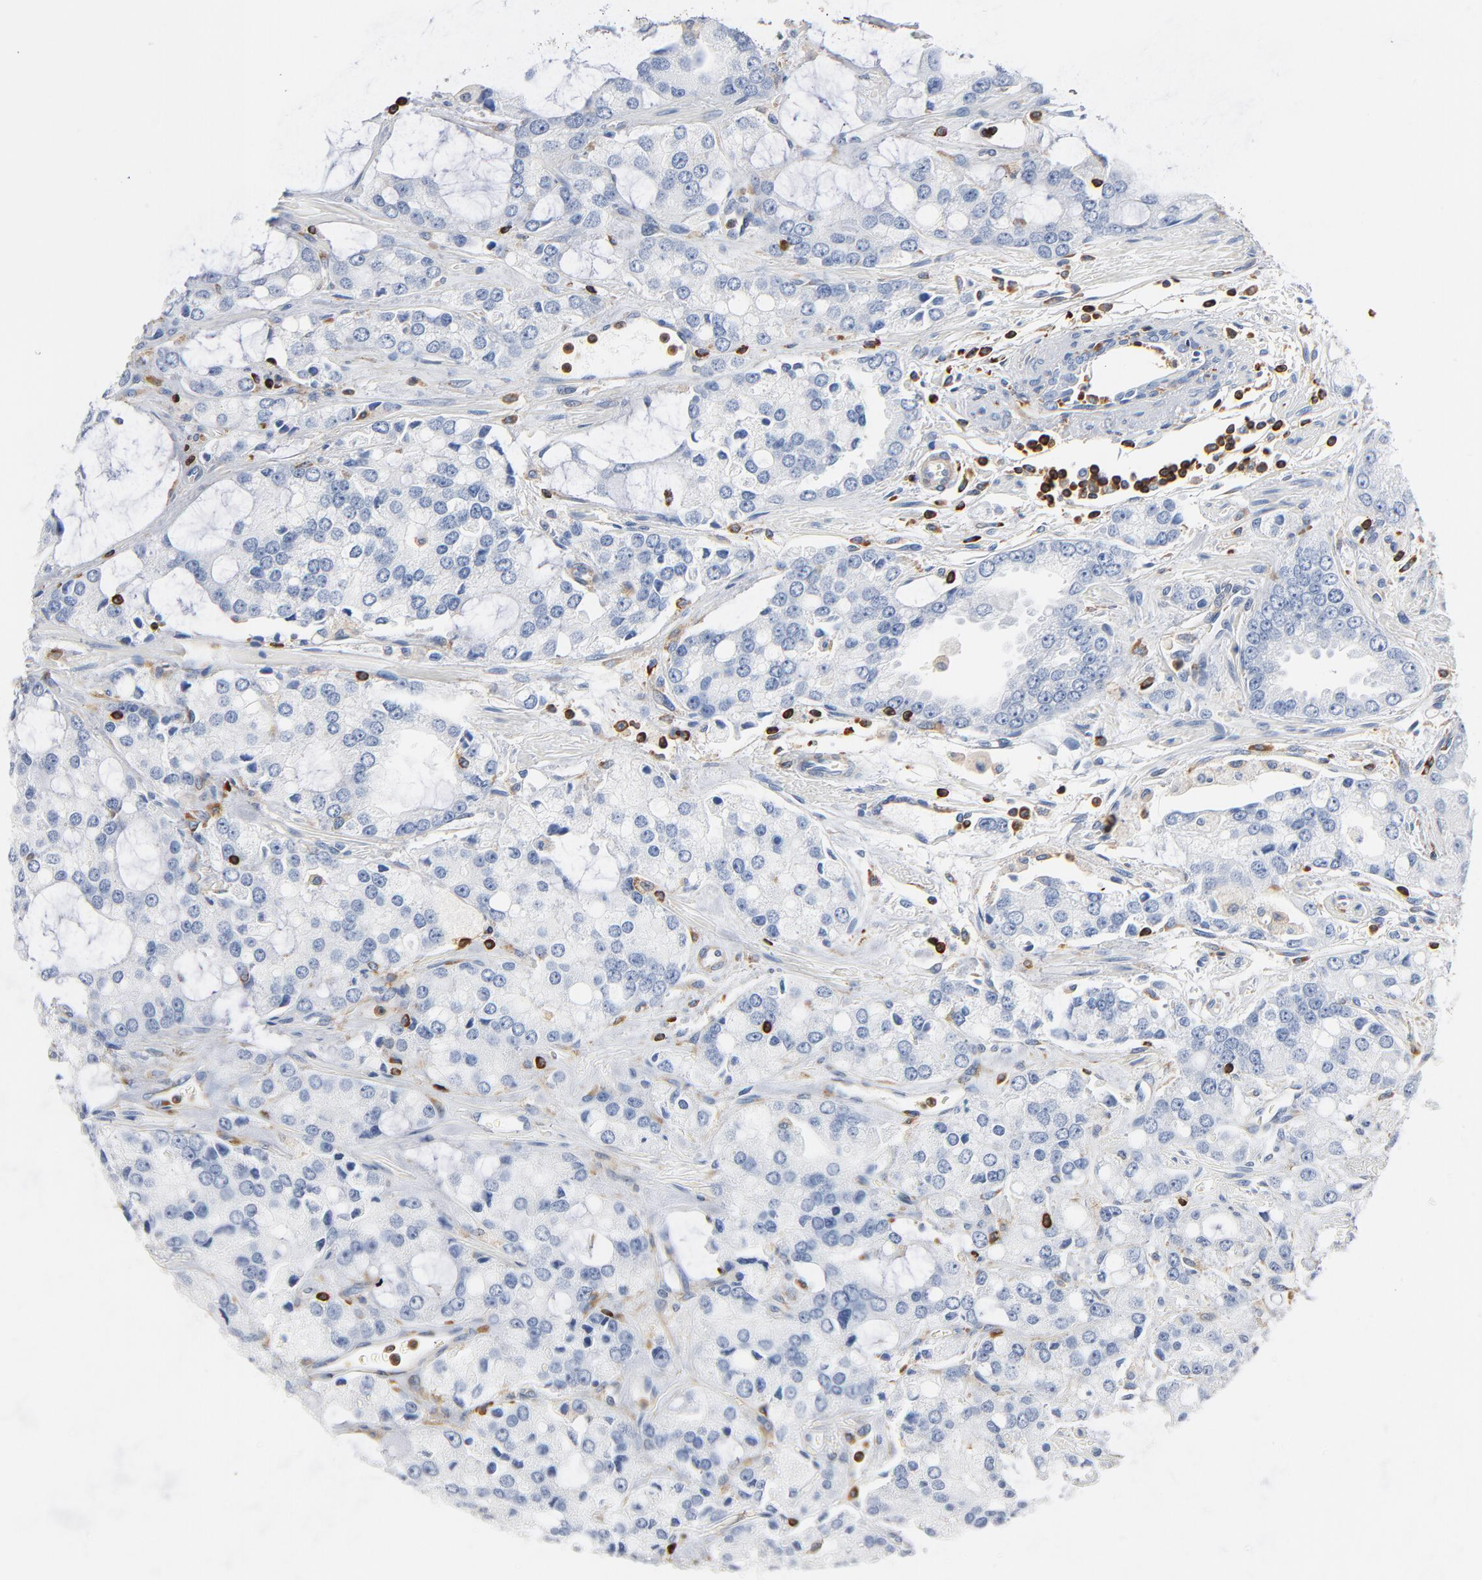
{"staining": {"intensity": "negative", "quantity": "none", "location": "none"}, "tissue": "prostate cancer", "cell_type": "Tumor cells", "image_type": "cancer", "snomed": [{"axis": "morphology", "description": "Adenocarcinoma, High grade"}, {"axis": "topography", "description": "Prostate"}], "caption": "Photomicrograph shows no protein positivity in tumor cells of adenocarcinoma (high-grade) (prostate) tissue. (Stains: DAB immunohistochemistry (IHC) with hematoxylin counter stain, Microscopy: brightfield microscopy at high magnification).", "gene": "SH3KBP1", "patient": {"sex": "male", "age": 67}}